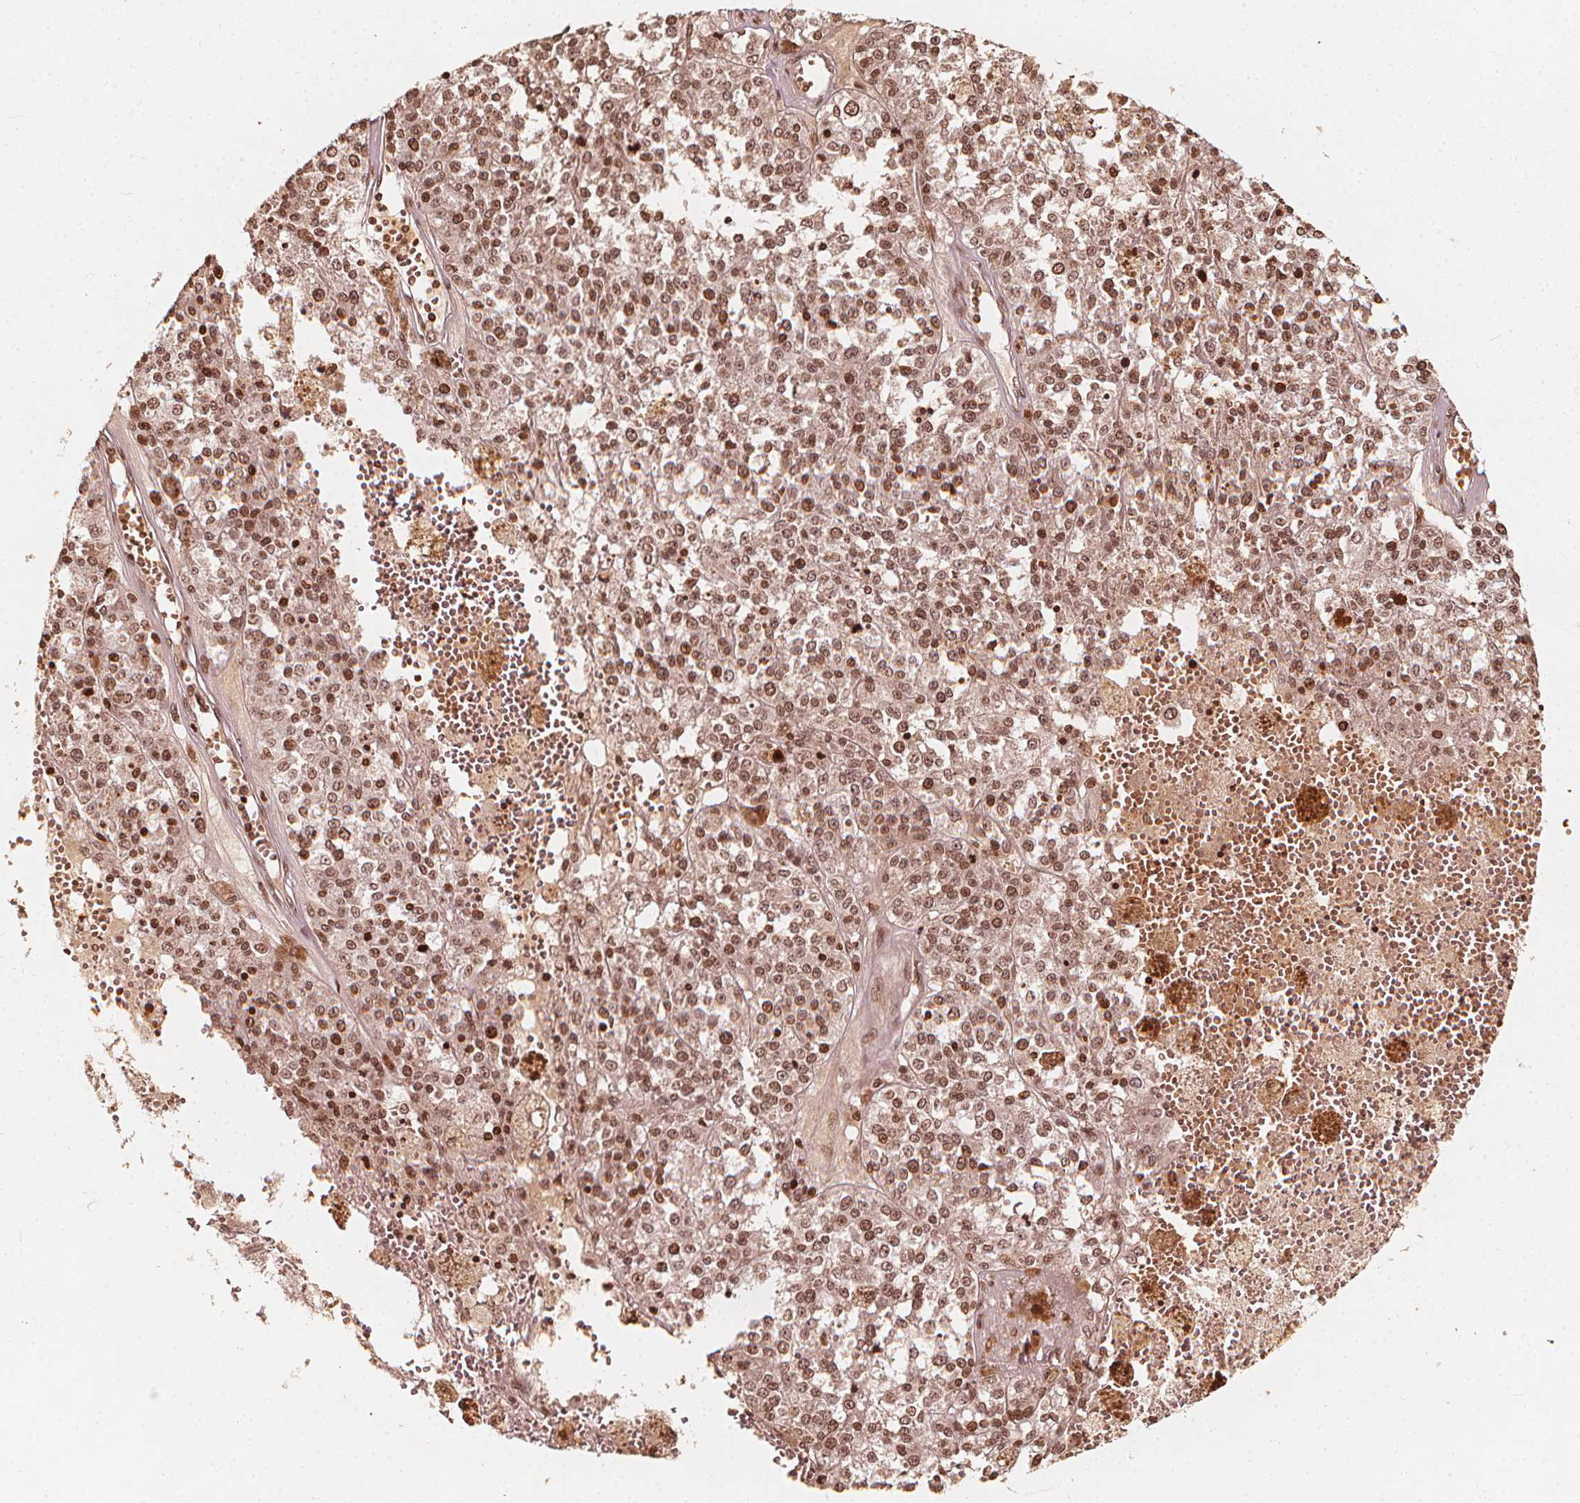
{"staining": {"intensity": "moderate", "quantity": ">75%", "location": "nuclear"}, "tissue": "melanoma", "cell_type": "Tumor cells", "image_type": "cancer", "snomed": [{"axis": "morphology", "description": "Malignant melanoma, Metastatic site"}, {"axis": "topography", "description": "Lymph node"}], "caption": "A medium amount of moderate nuclear expression is appreciated in approximately >75% of tumor cells in malignant melanoma (metastatic site) tissue. (Brightfield microscopy of DAB IHC at high magnification).", "gene": "H3C14", "patient": {"sex": "female", "age": 64}}